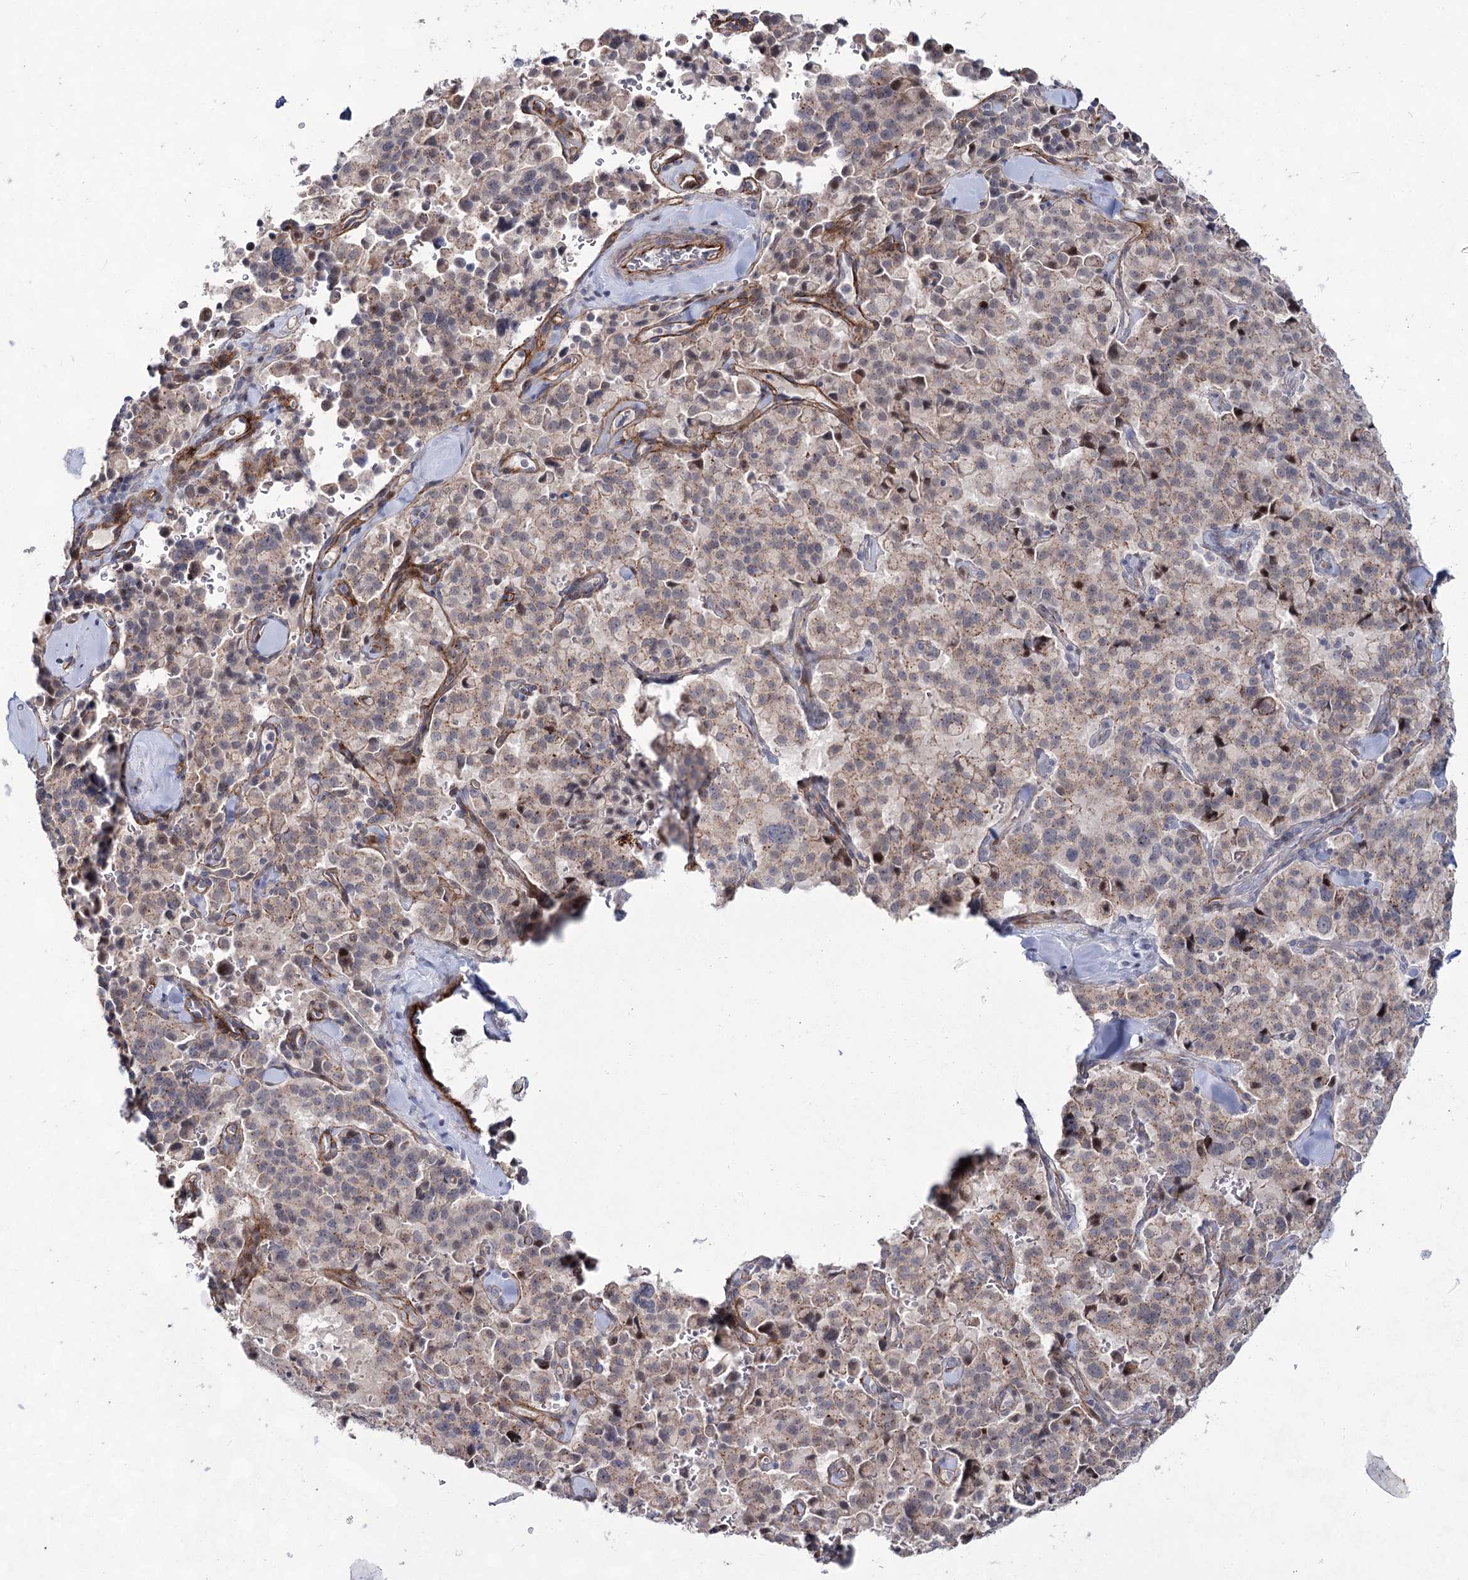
{"staining": {"intensity": "weak", "quantity": "25%-75%", "location": "cytoplasmic/membranous"}, "tissue": "pancreatic cancer", "cell_type": "Tumor cells", "image_type": "cancer", "snomed": [{"axis": "morphology", "description": "Adenocarcinoma, NOS"}, {"axis": "topography", "description": "Pancreas"}], "caption": "Immunohistochemistry histopathology image of pancreatic adenocarcinoma stained for a protein (brown), which demonstrates low levels of weak cytoplasmic/membranous staining in approximately 25%-75% of tumor cells.", "gene": "ATL2", "patient": {"sex": "male", "age": 65}}